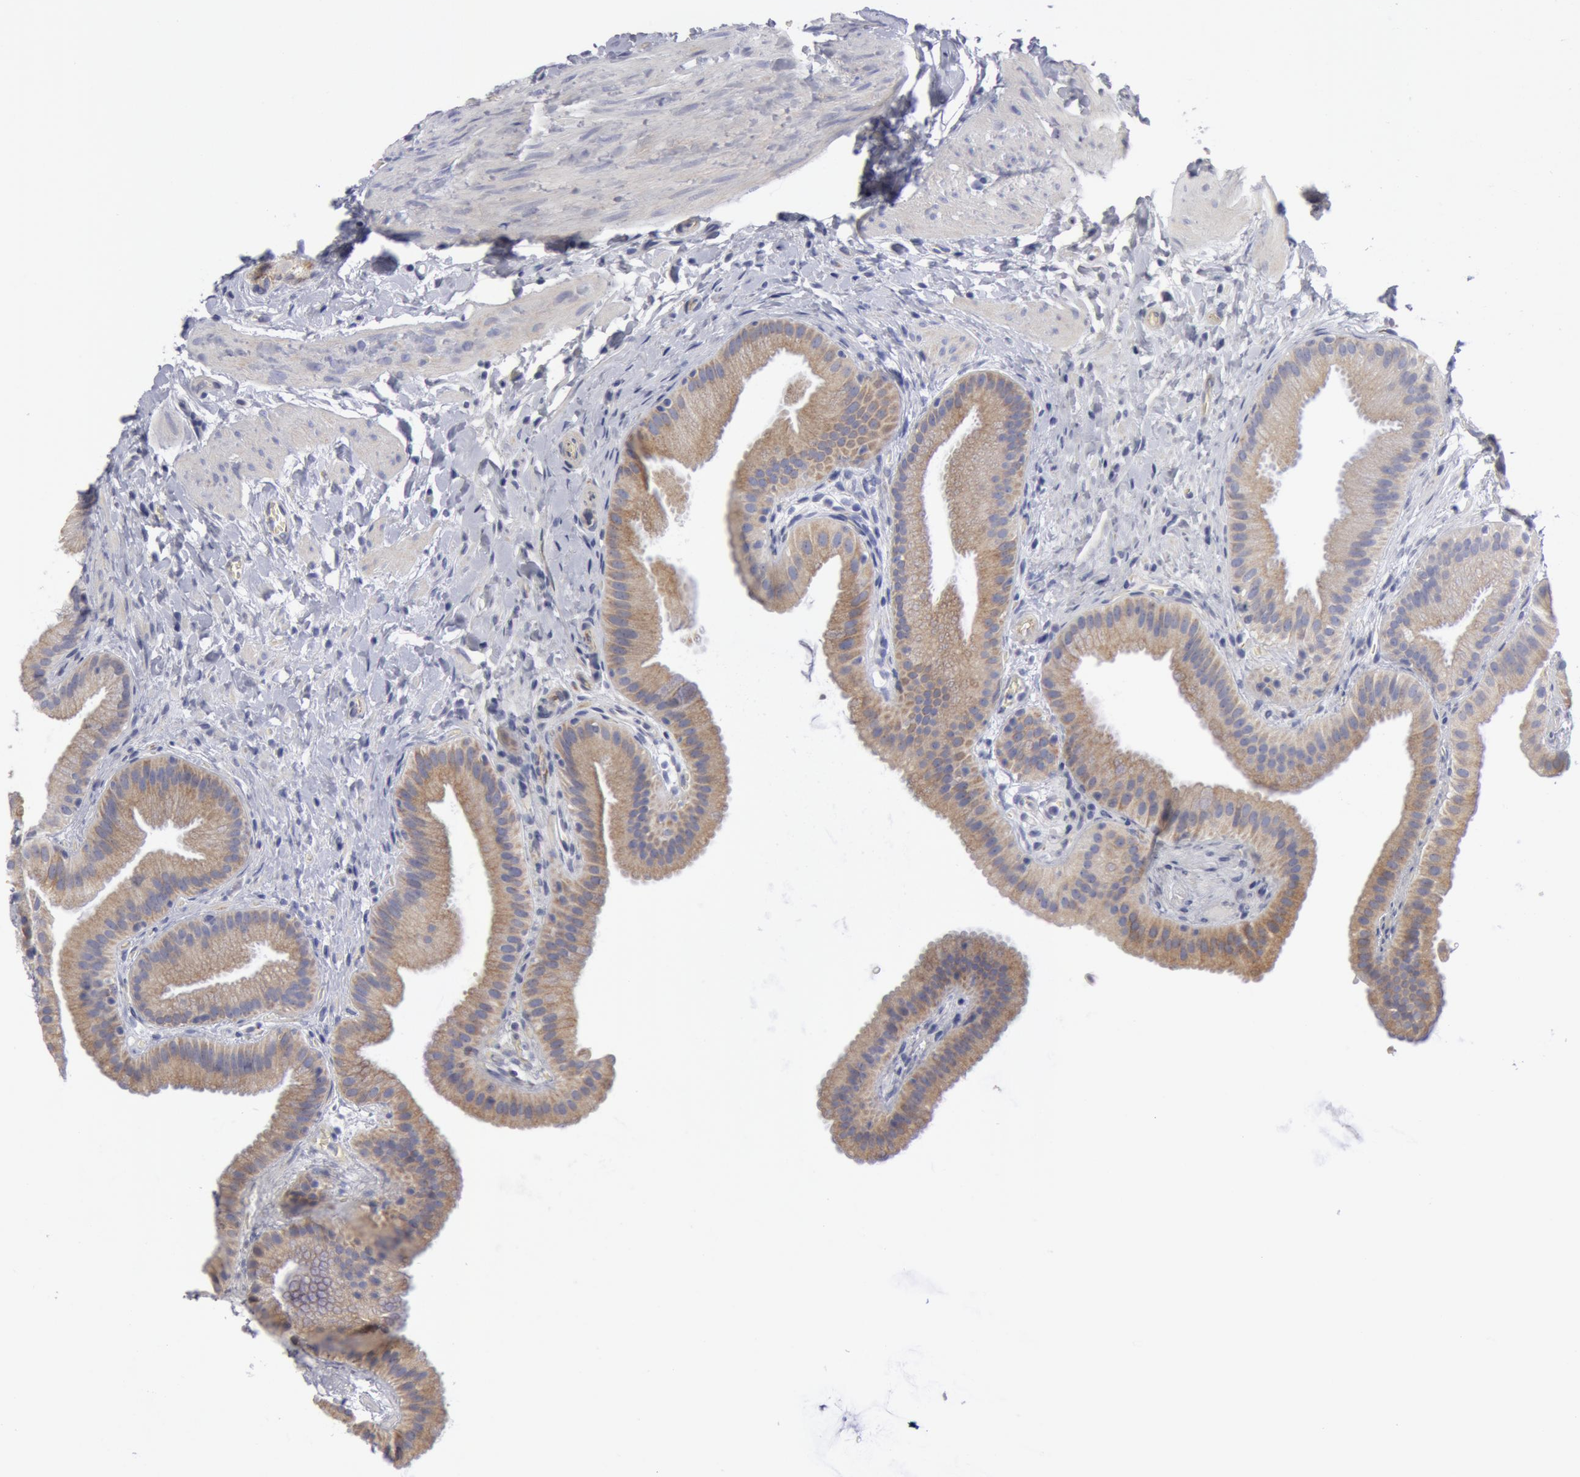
{"staining": {"intensity": "negative", "quantity": "none", "location": "none"}, "tissue": "gallbladder", "cell_type": "Glandular cells", "image_type": "normal", "snomed": [{"axis": "morphology", "description": "Normal tissue, NOS"}, {"axis": "topography", "description": "Gallbladder"}], "caption": "High power microscopy histopathology image of an IHC histopathology image of unremarkable gallbladder, revealing no significant staining in glandular cells.", "gene": "SMC1B", "patient": {"sex": "female", "age": 63}}